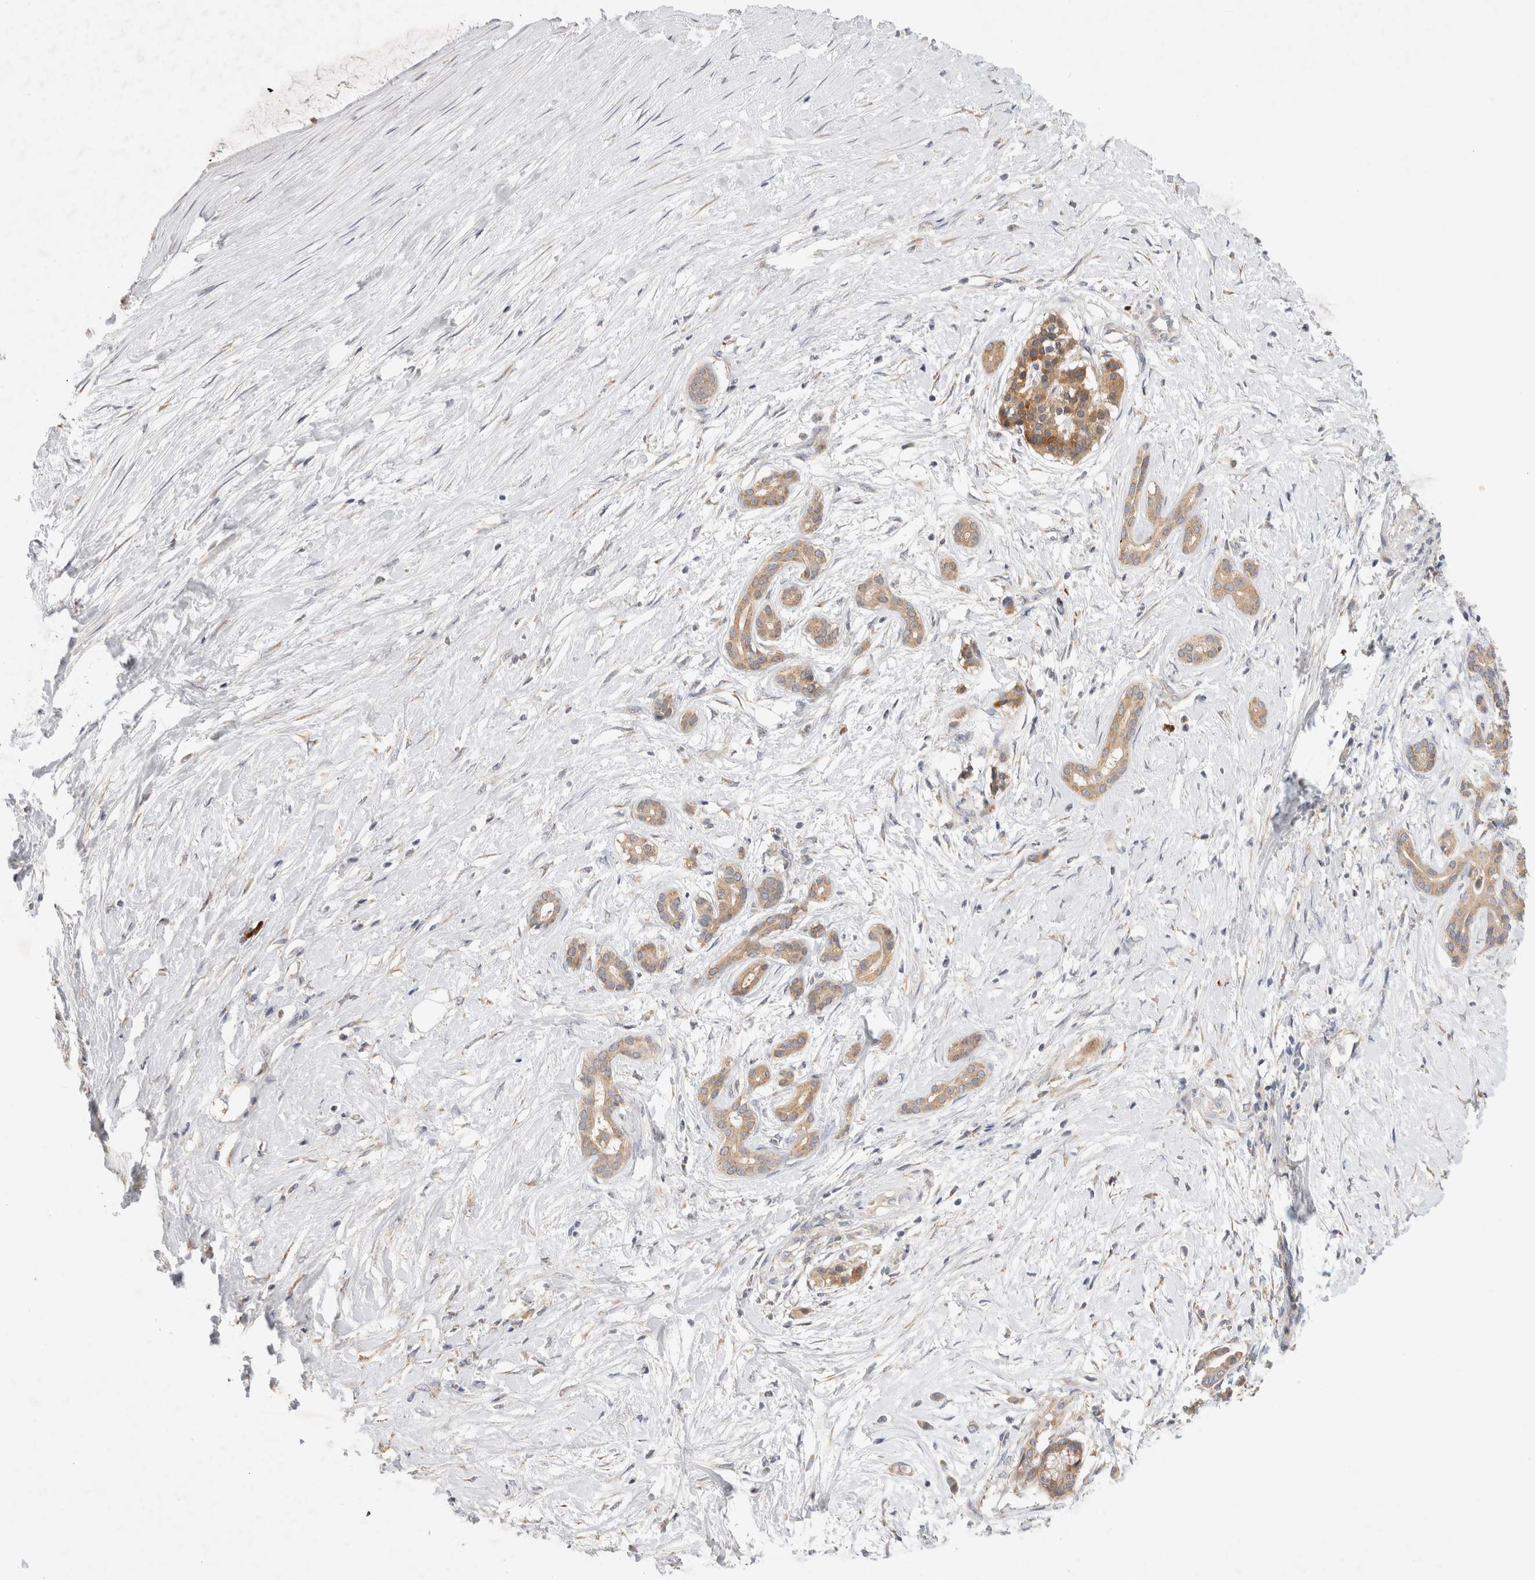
{"staining": {"intensity": "weak", "quantity": ">75%", "location": "cytoplasmic/membranous"}, "tissue": "pancreatic cancer", "cell_type": "Tumor cells", "image_type": "cancer", "snomed": [{"axis": "morphology", "description": "Adenocarcinoma, NOS"}, {"axis": "topography", "description": "Pancreas"}], "caption": "A photomicrograph showing weak cytoplasmic/membranous staining in about >75% of tumor cells in pancreatic adenocarcinoma, as visualized by brown immunohistochemical staining.", "gene": "NEDD4L", "patient": {"sex": "male", "age": 41}}